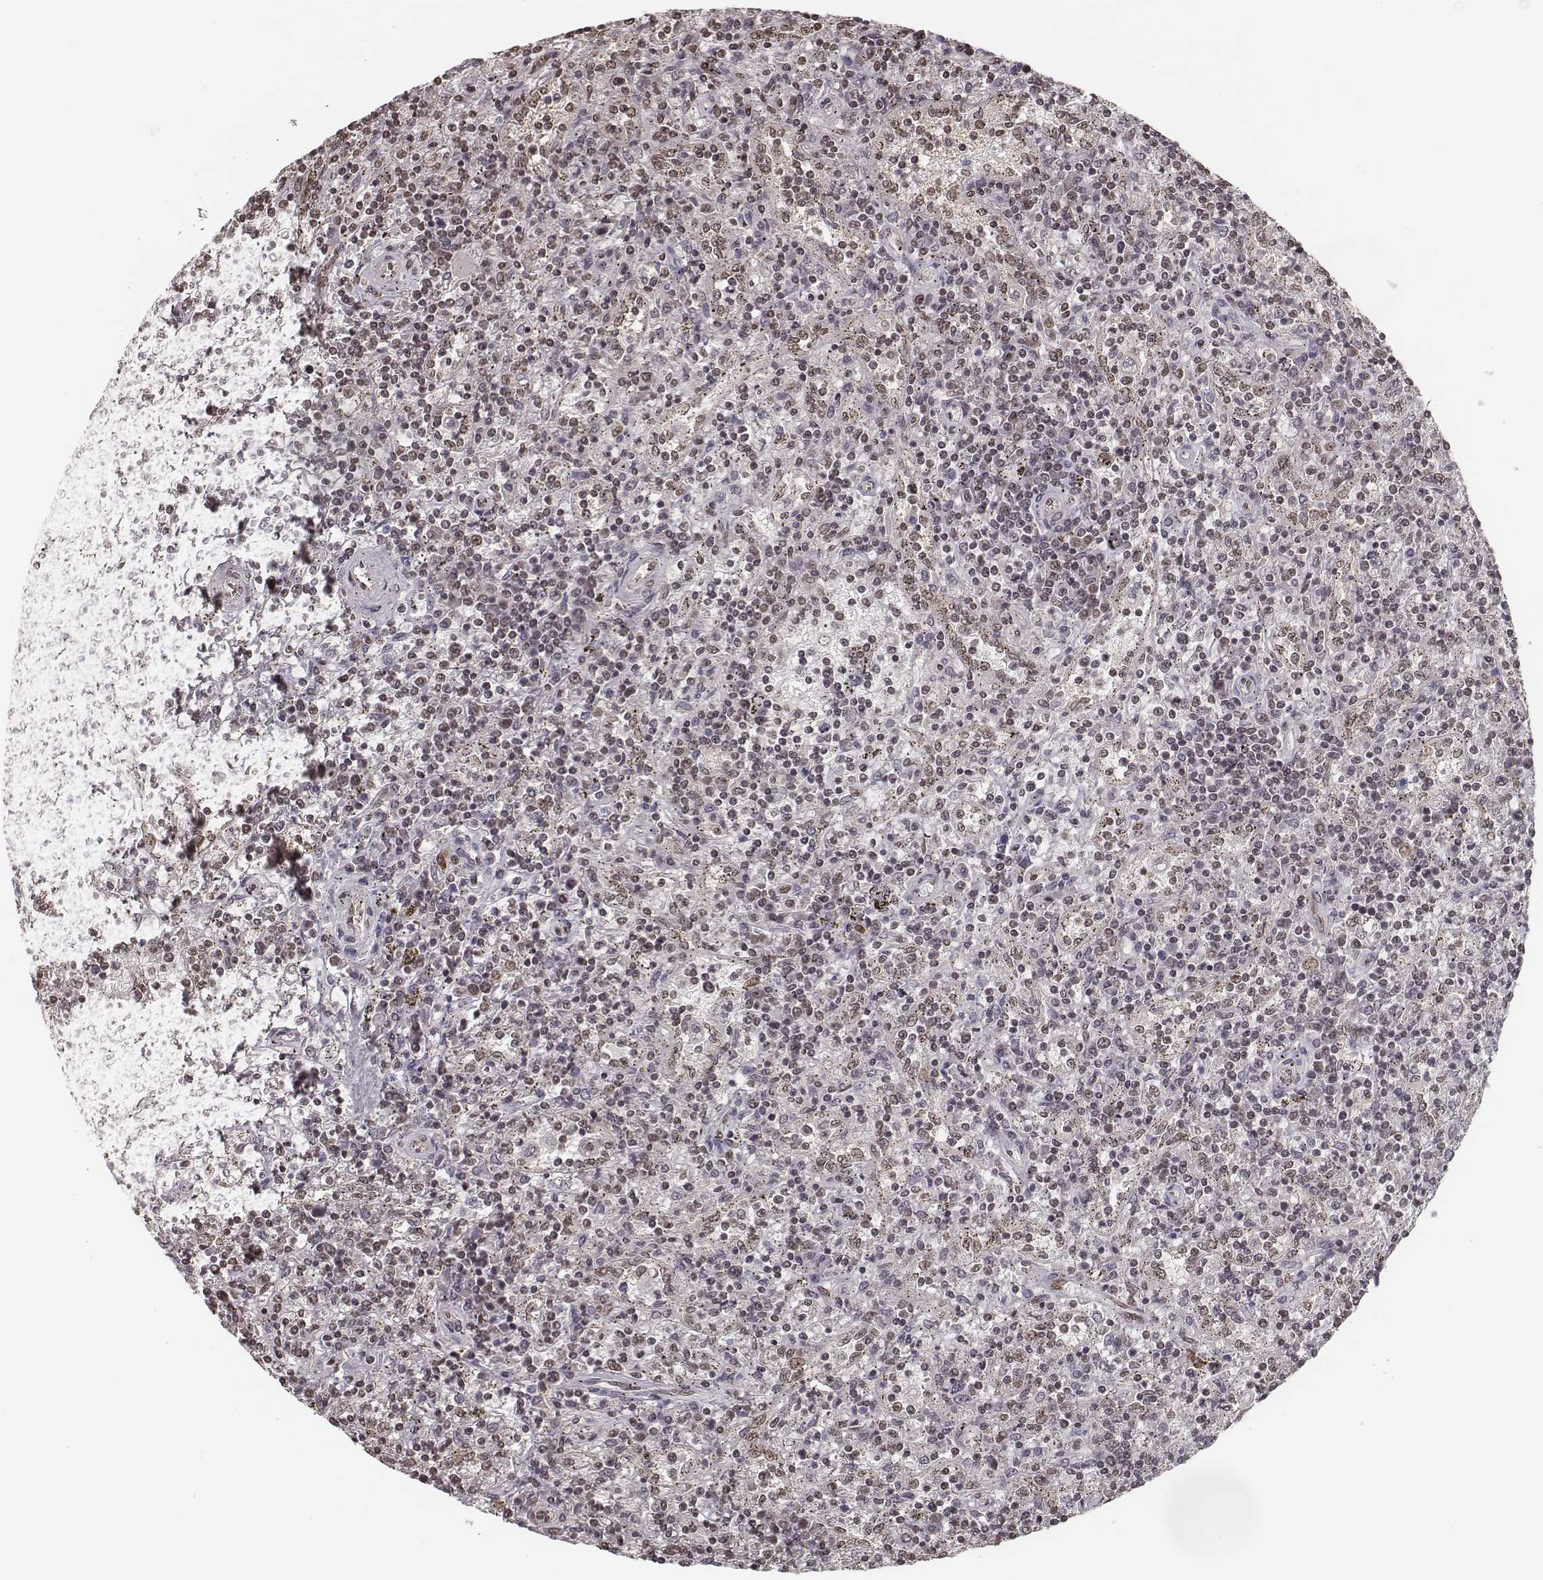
{"staining": {"intensity": "negative", "quantity": "none", "location": "none"}, "tissue": "lymphoma", "cell_type": "Tumor cells", "image_type": "cancer", "snomed": [{"axis": "morphology", "description": "Malignant lymphoma, non-Hodgkin's type, Low grade"}, {"axis": "topography", "description": "Spleen"}], "caption": "IHC of human lymphoma reveals no expression in tumor cells. Nuclei are stained in blue.", "gene": "HMGA2", "patient": {"sex": "male", "age": 62}}